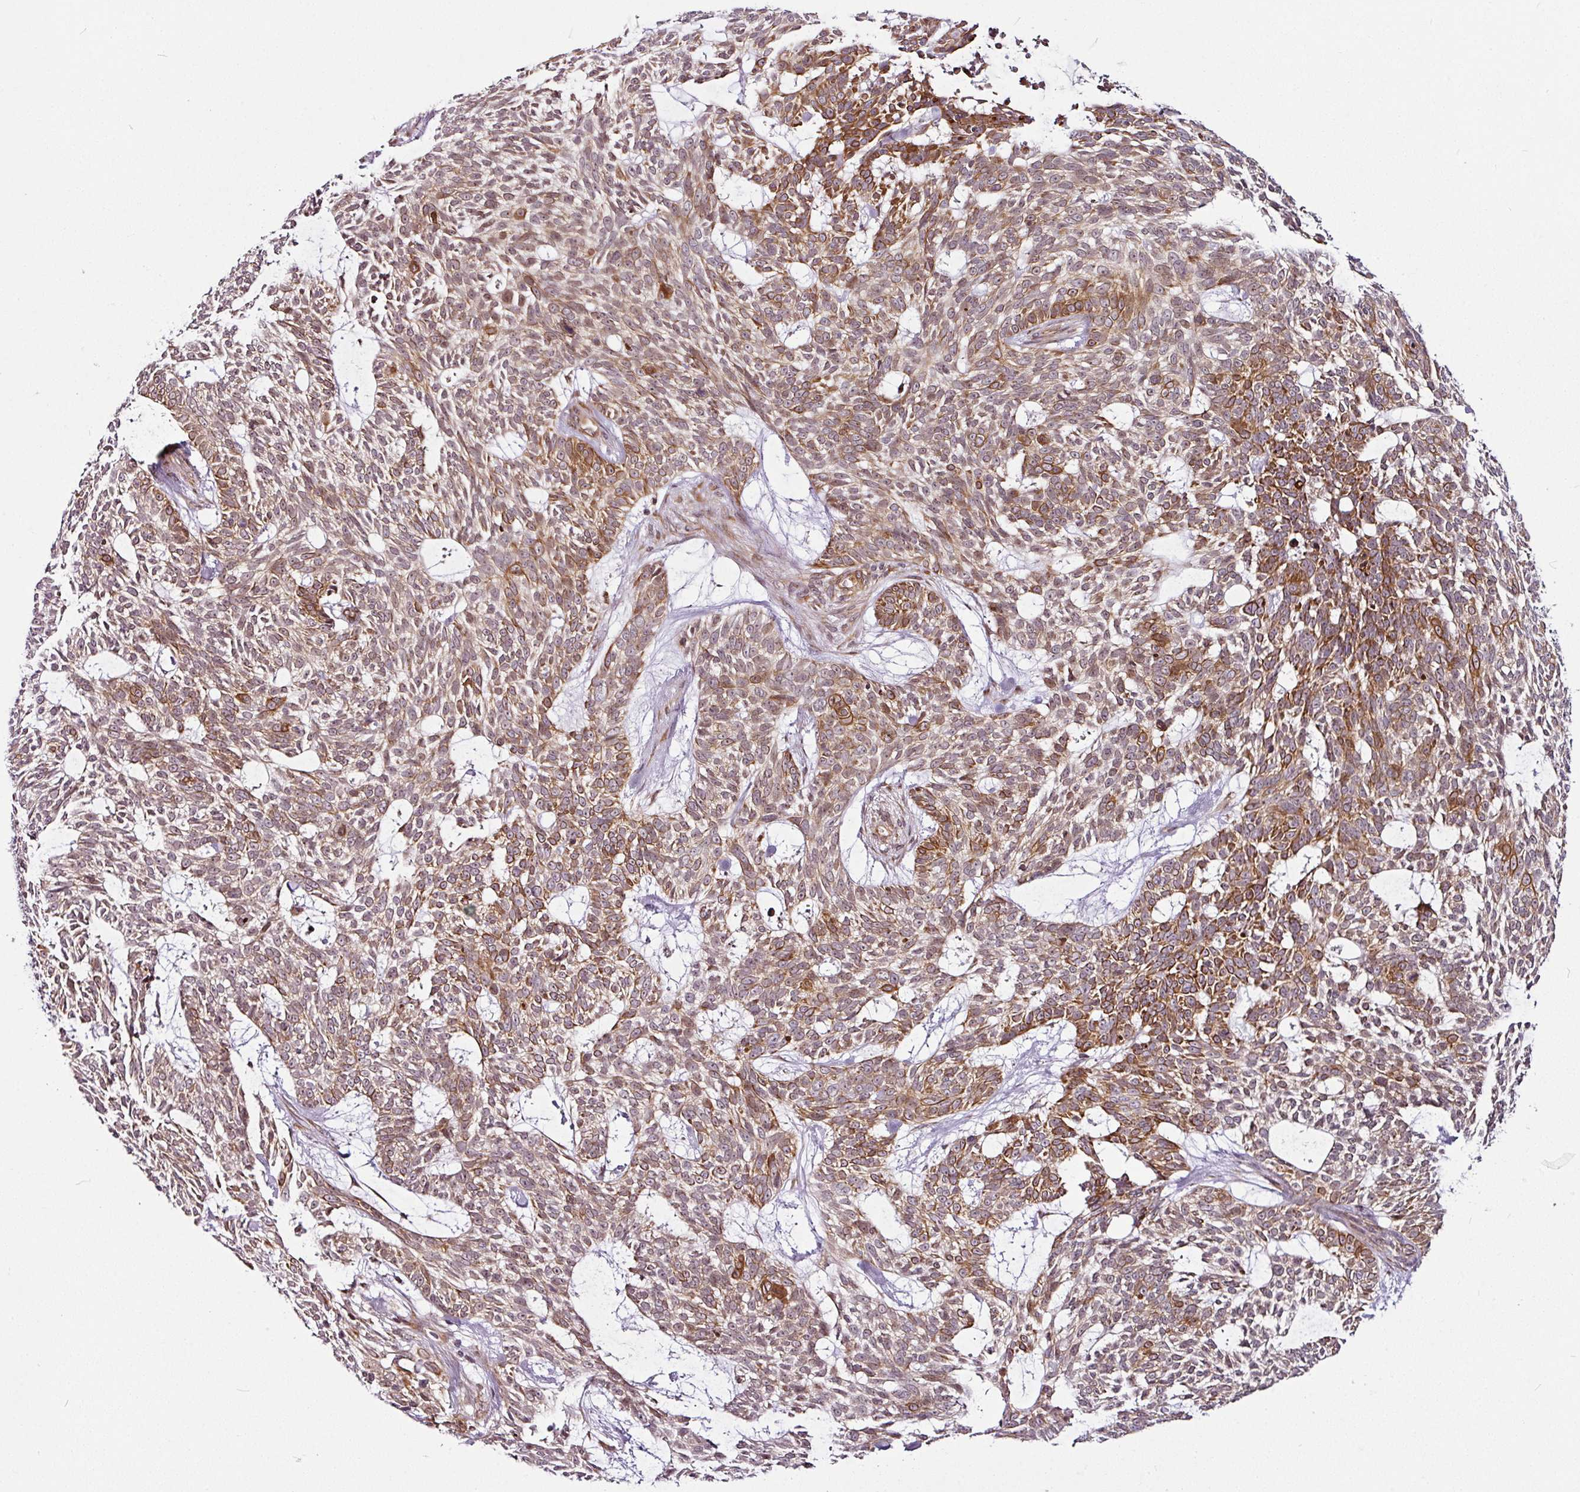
{"staining": {"intensity": "moderate", "quantity": ">75%", "location": "cytoplasmic/membranous,nuclear"}, "tissue": "skin cancer", "cell_type": "Tumor cells", "image_type": "cancer", "snomed": [{"axis": "morphology", "description": "Basal cell carcinoma"}, {"axis": "topography", "description": "Skin"}], "caption": "Immunohistochemical staining of human skin cancer exhibits medium levels of moderate cytoplasmic/membranous and nuclear expression in about >75% of tumor cells.", "gene": "DCAF13", "patient": {"sex": "male", "age": 75}}